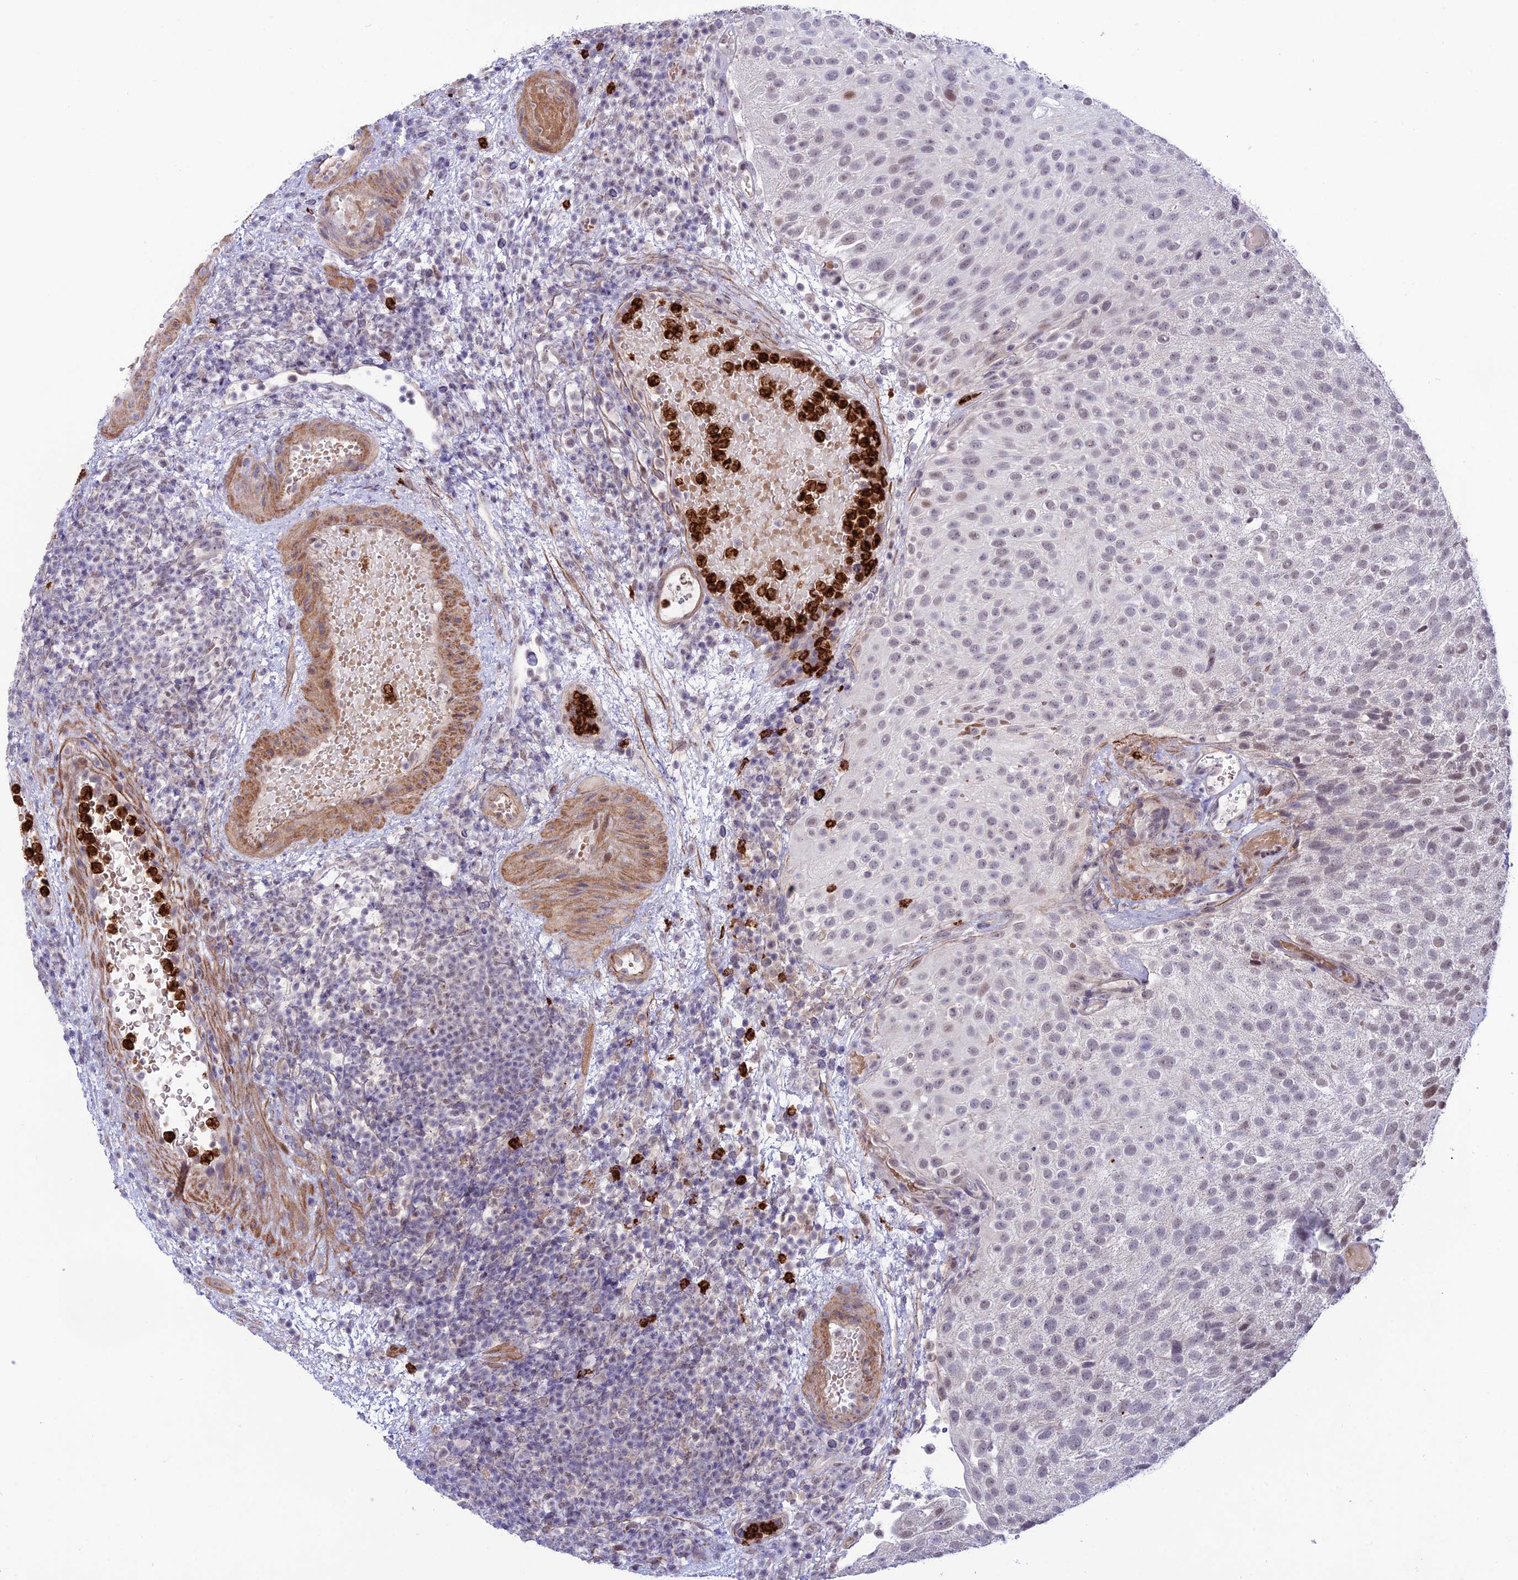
{"staining": {"intensity": "negative", "quantity": "none", "location": "none"}, "tissue": "urothelial cancer", "cell_type": "Tumor cells", "image_type": "cancer", "snomed": [{"axis": "morphology", "description": "Urothelial carcinoma, Low grade"}, {"axis": "topography", "description": "Urinary bladder"}], "caption": "An image of human urothelial carcinoma (low-grade) is negative for staining in tumor cells.", "gene": "COL6A6", "patient": {"sex": "male", "age": 78}}